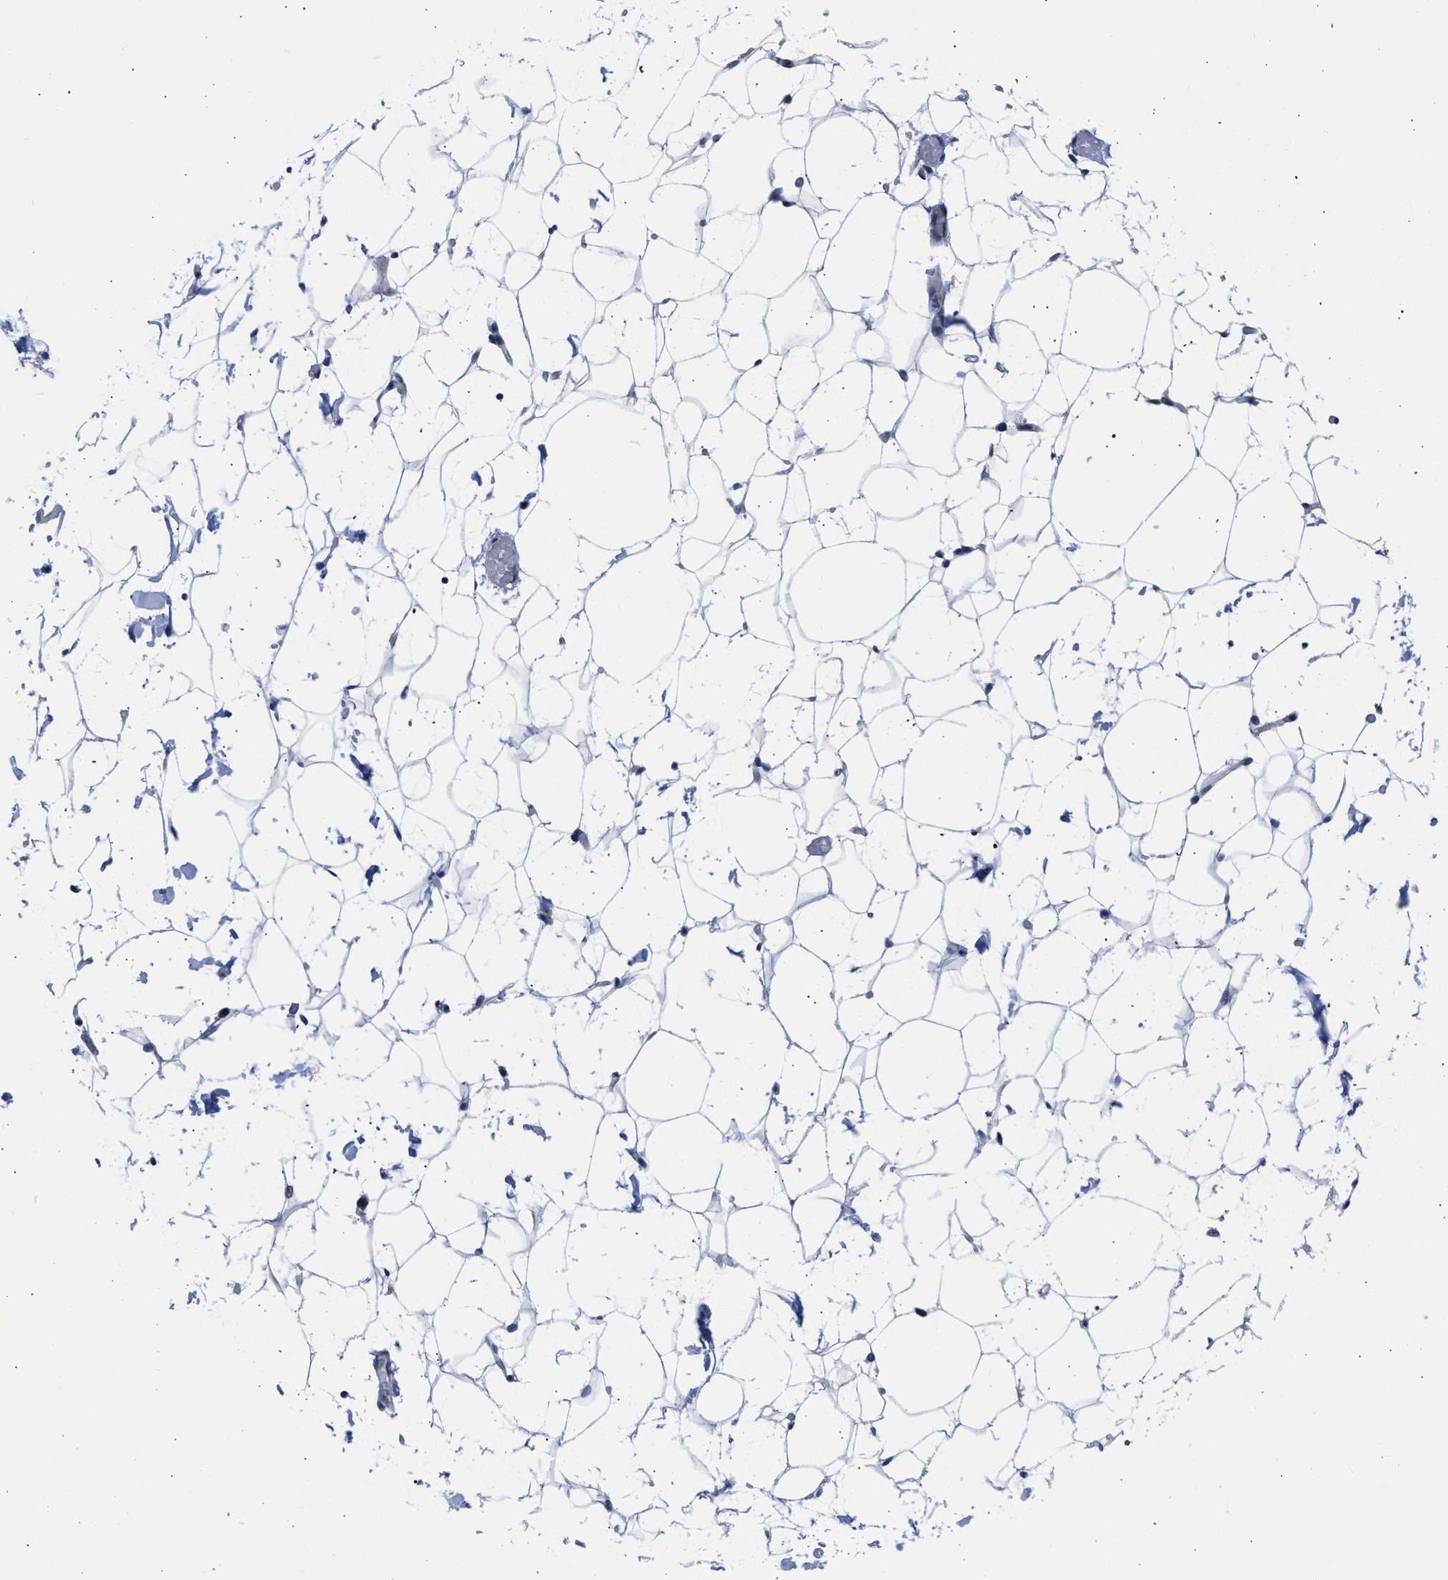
{"staining": {"intensity": "negative", "quantity": "none", "location": "none"}, "tissue": "adipose tissue", "cell_type": "Adipocytes", "image_type": "normal", "snomed": [{"axis": "morphology", "description": "Normal tissue, NOS"}, {"axis": "topography", "description": "Breast"}, {"axis": "topography", "description": "Soft tissue"}], "caption": "Image shows no protein positivity in adipocytes of benign adipose tissue.", "gene": "NUP35", "patient": {"sex": "female", "age": 75}}